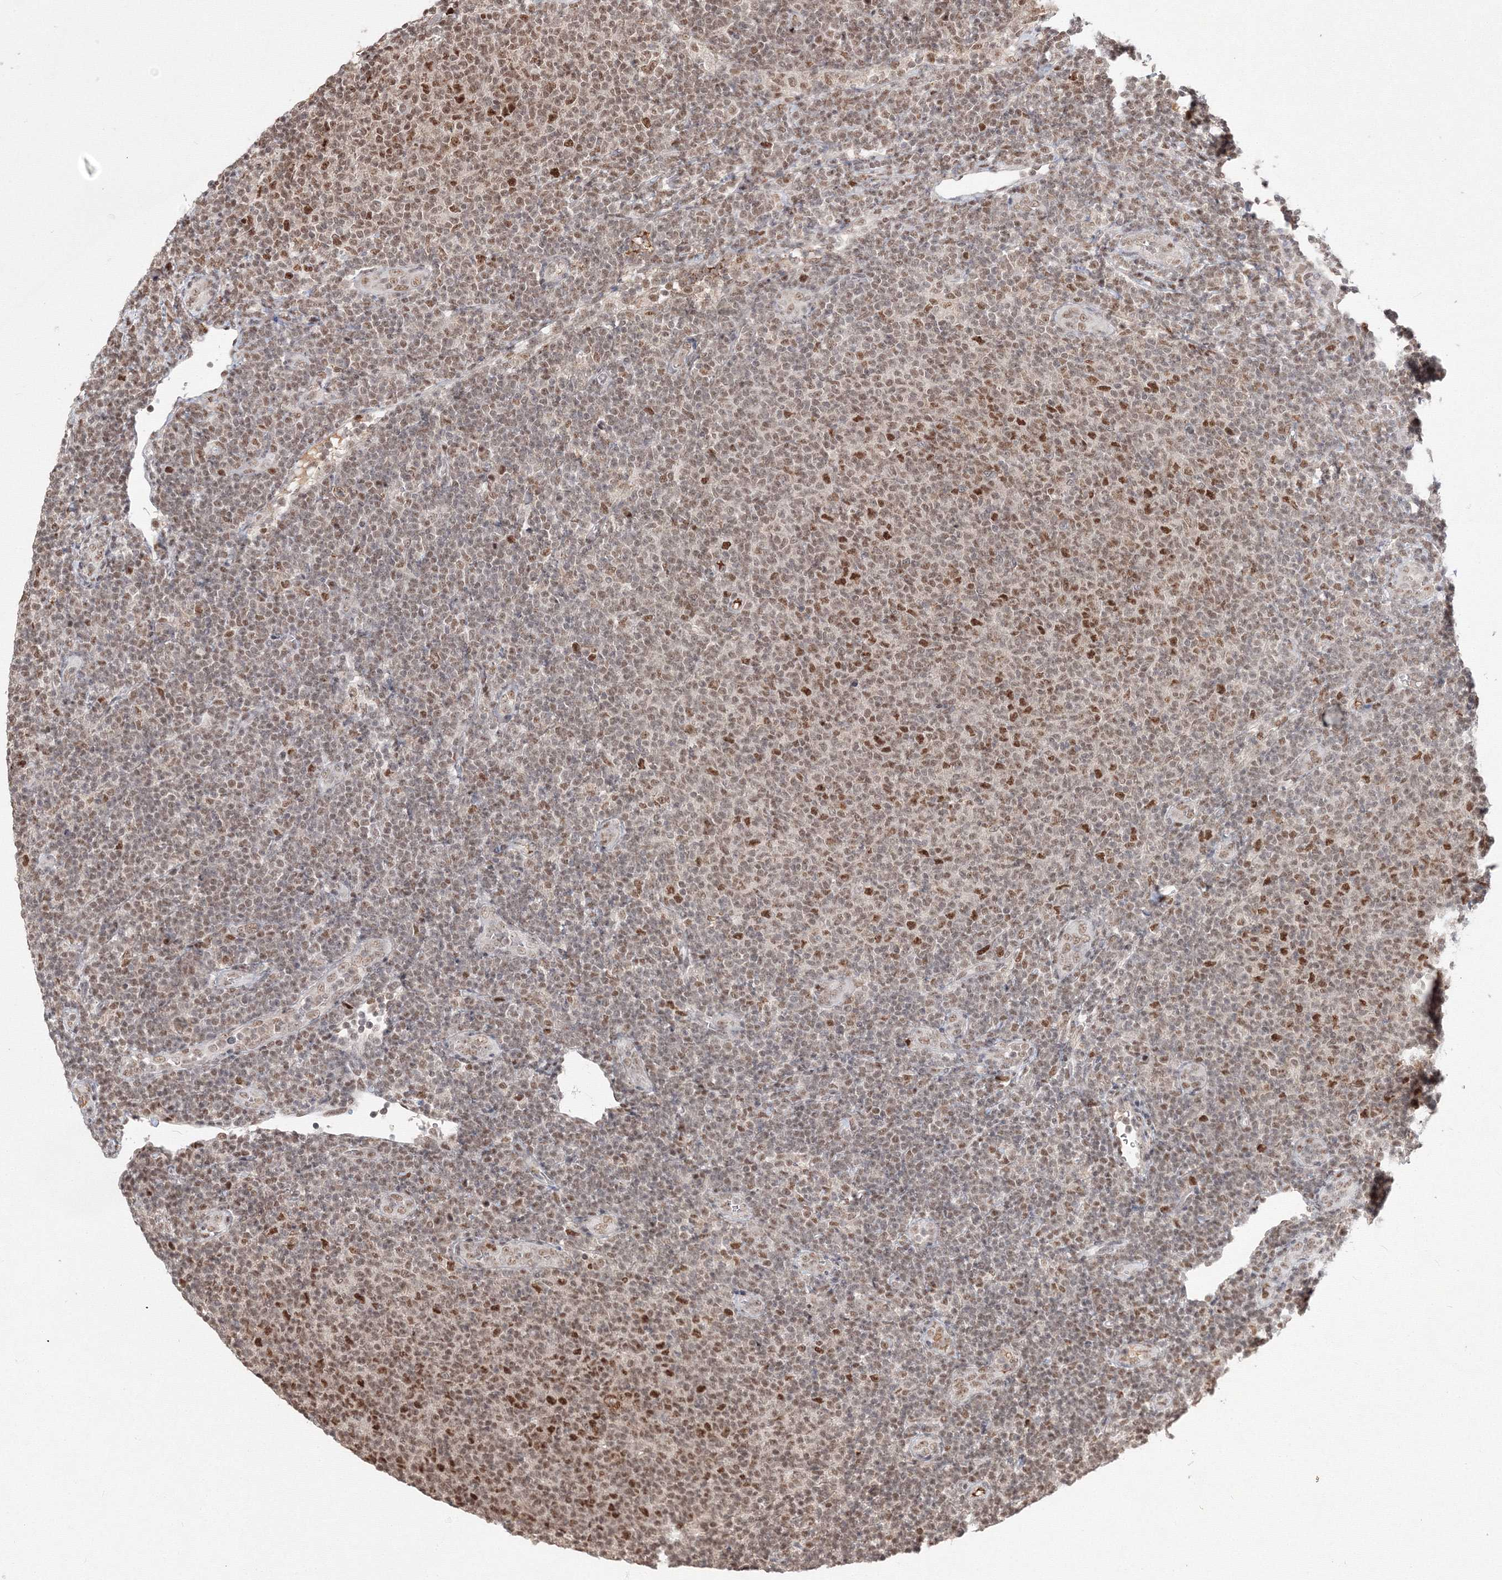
{"staining": {"intensity": "strong", "quantity": "<25%", "location": "nuclear"}, "tissue": "lymphoma", "cell_type": "Tumor cells", "image_type": "cancer", "snomed": [{"axis": "morphology", "description": "Malignant lymphoma, non-Hodgkin's type, Low grade"}, {"axis": "topography", "description": "Lymph node"}], "caption": "This is an image of immunohistochemistry (IHC) staining of malignant lymphoma, non-Hodgkin's type (low-grade), which shows strong staining in the nuclear of tumor cells.", "gene": "IWS1", "patient": {"sex": "male", "age": 66}}